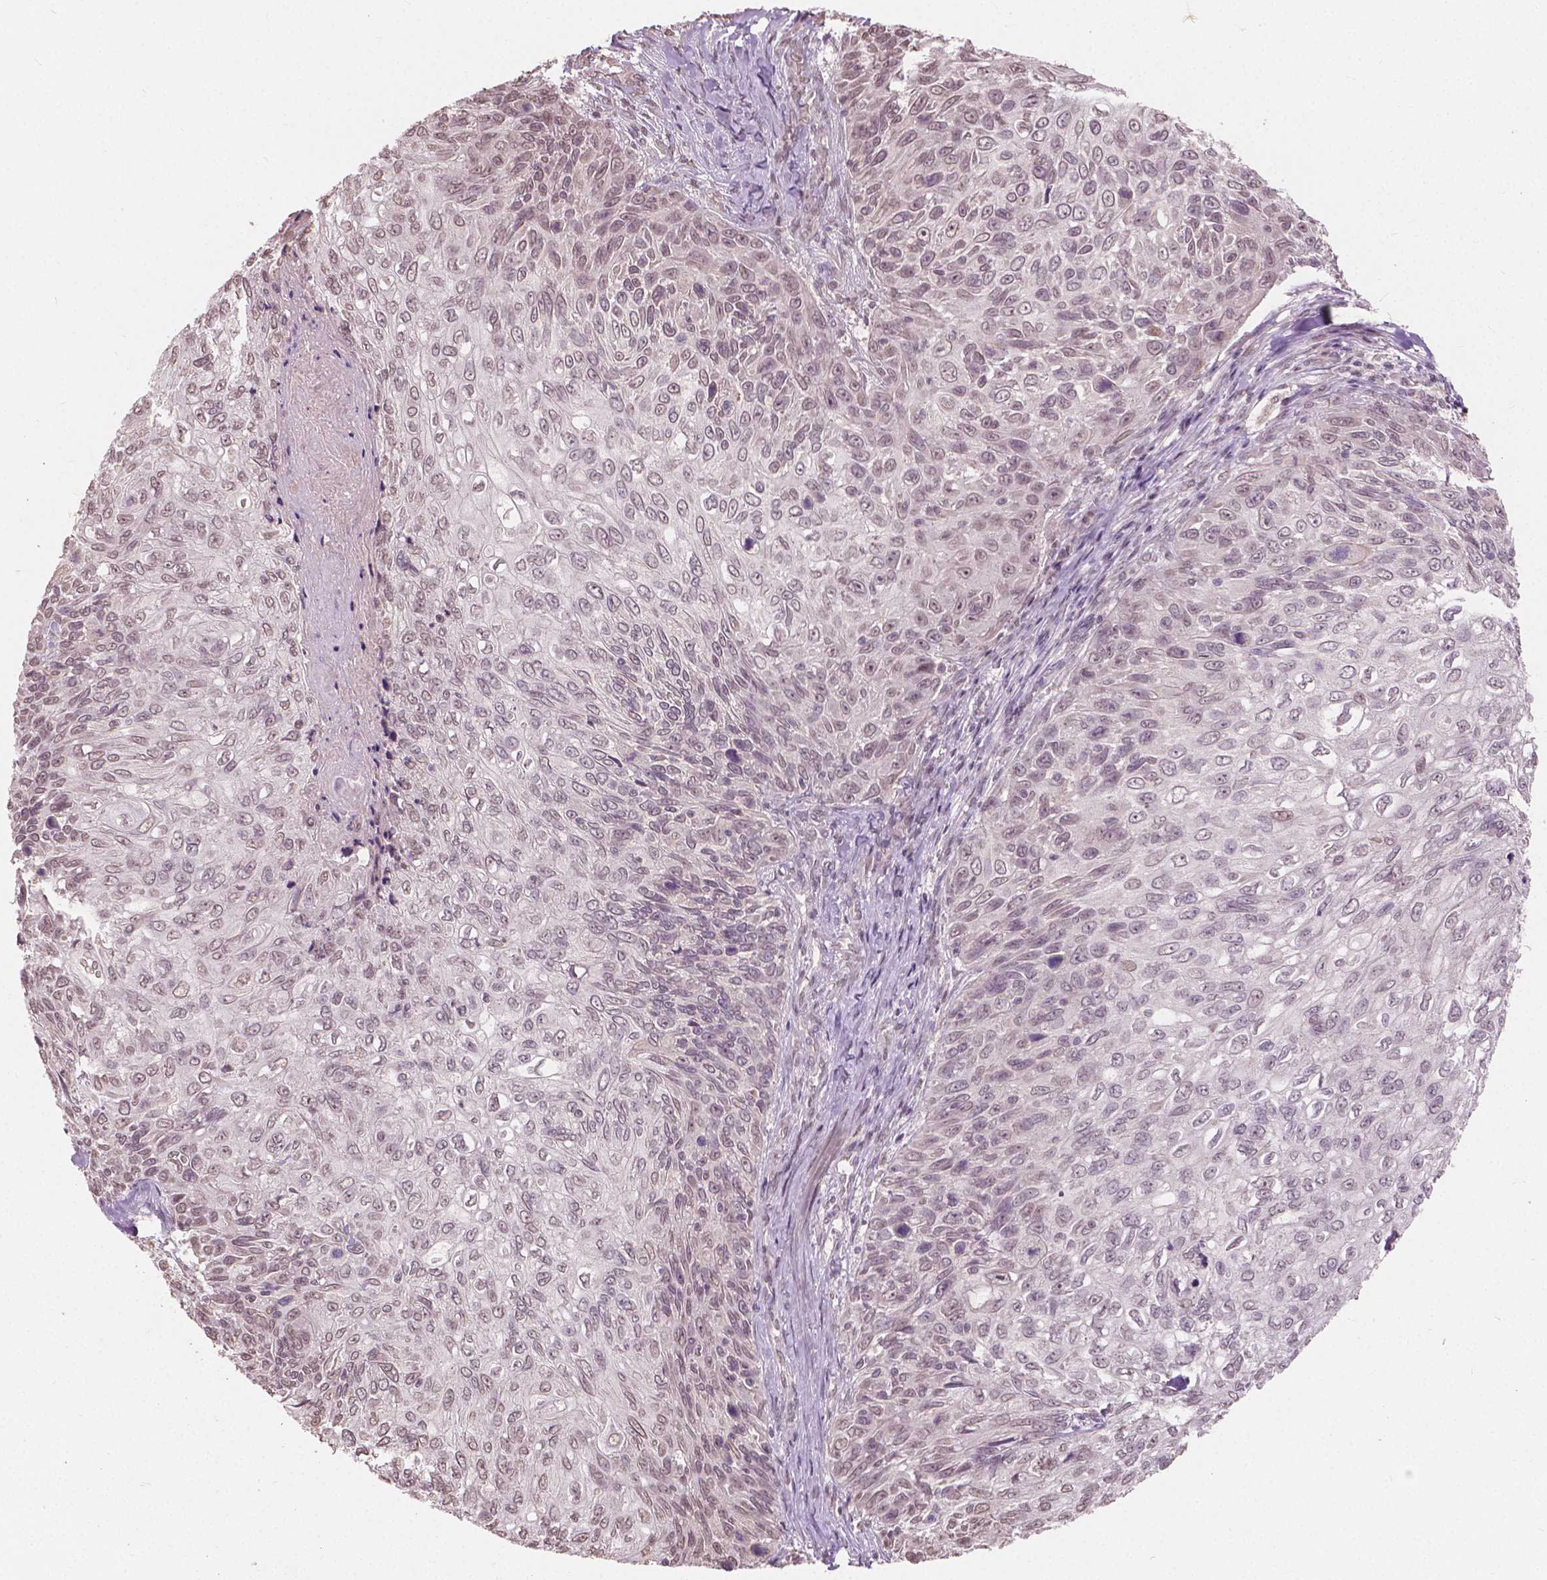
{"staining": {"intensity": "weak", "quantity": "25%-75%", "location": "nuclear"}, "tissue": "skin cancer", "cell_type": "Tumor cells", "image_type": "cancer", "snomed": [{"axis": "morphology", "description": "Squamous cell carcinoma, NOS"}, {"axis": "topography", "description": "Skin"}], "caption": "This image demonstrates skin cancer (squamous cell carcinoma) stained with immunohistochemistry (IHC) to label a protein in brown. The nuclear of tumor cells show weak positivity for the protein. Nuclei are counter-stained blue.", "gene": "HOXA10", "patient": {"sex": "male", "age": 92}}